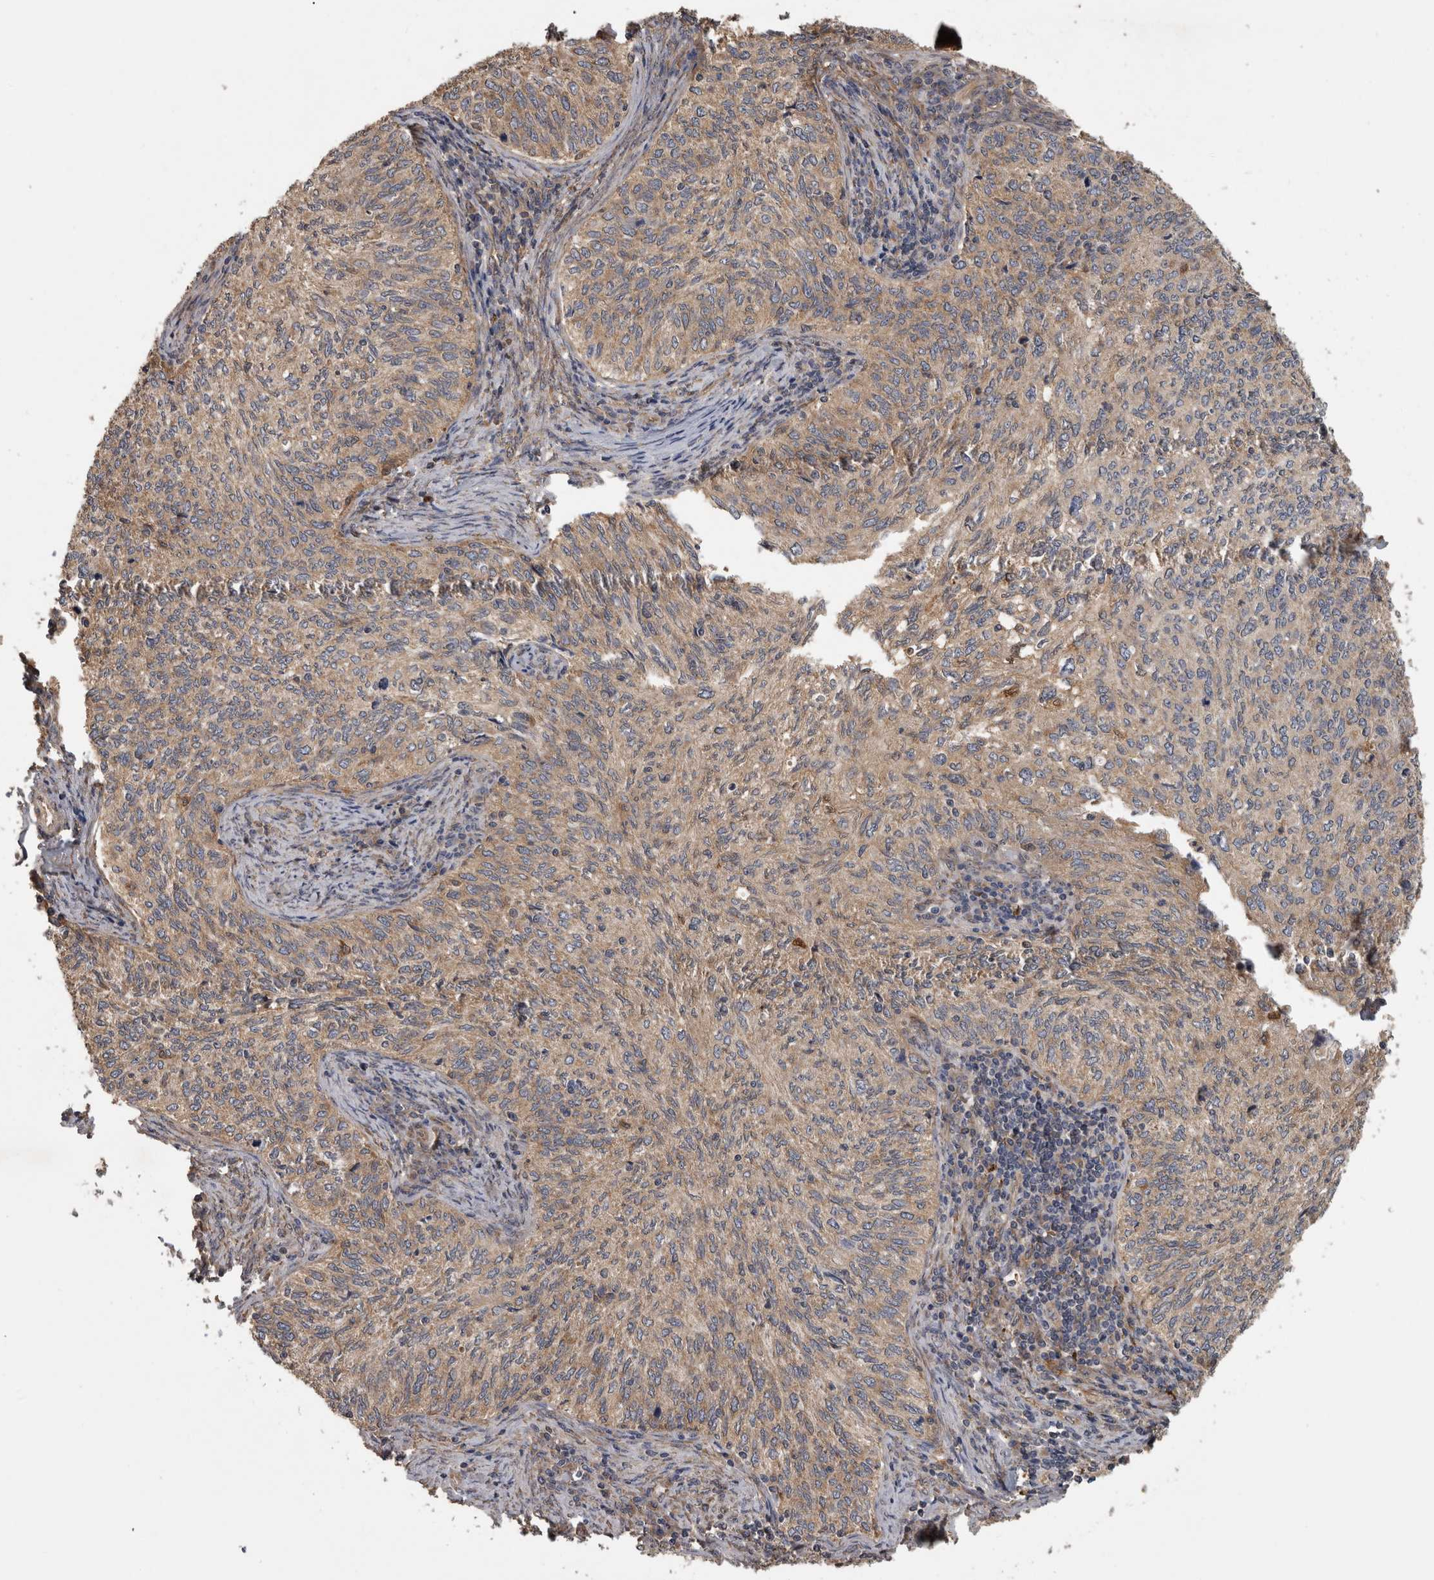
{"staining": {"intensity": "weak", "quantity": ">75%", "location": "cytoplasmic/membranous"}, "tissue": "cervical cancer", "cell_type": "Tumor cells", "image_type": "cancer", "snomed": [{"axis": "morphology", "description": "Squamous cell carcinoma, NOS"}, {"axis": "topography", "description": "Cervix"}], "caption": "Weak cytoplasmic/membranous protein positivity is identified in approximately >75% of tumor cells in cervical cancer (squamous cell carcinoma).", "gene": "ATXN2", "patient": {"sex": "female", "age": 30}}